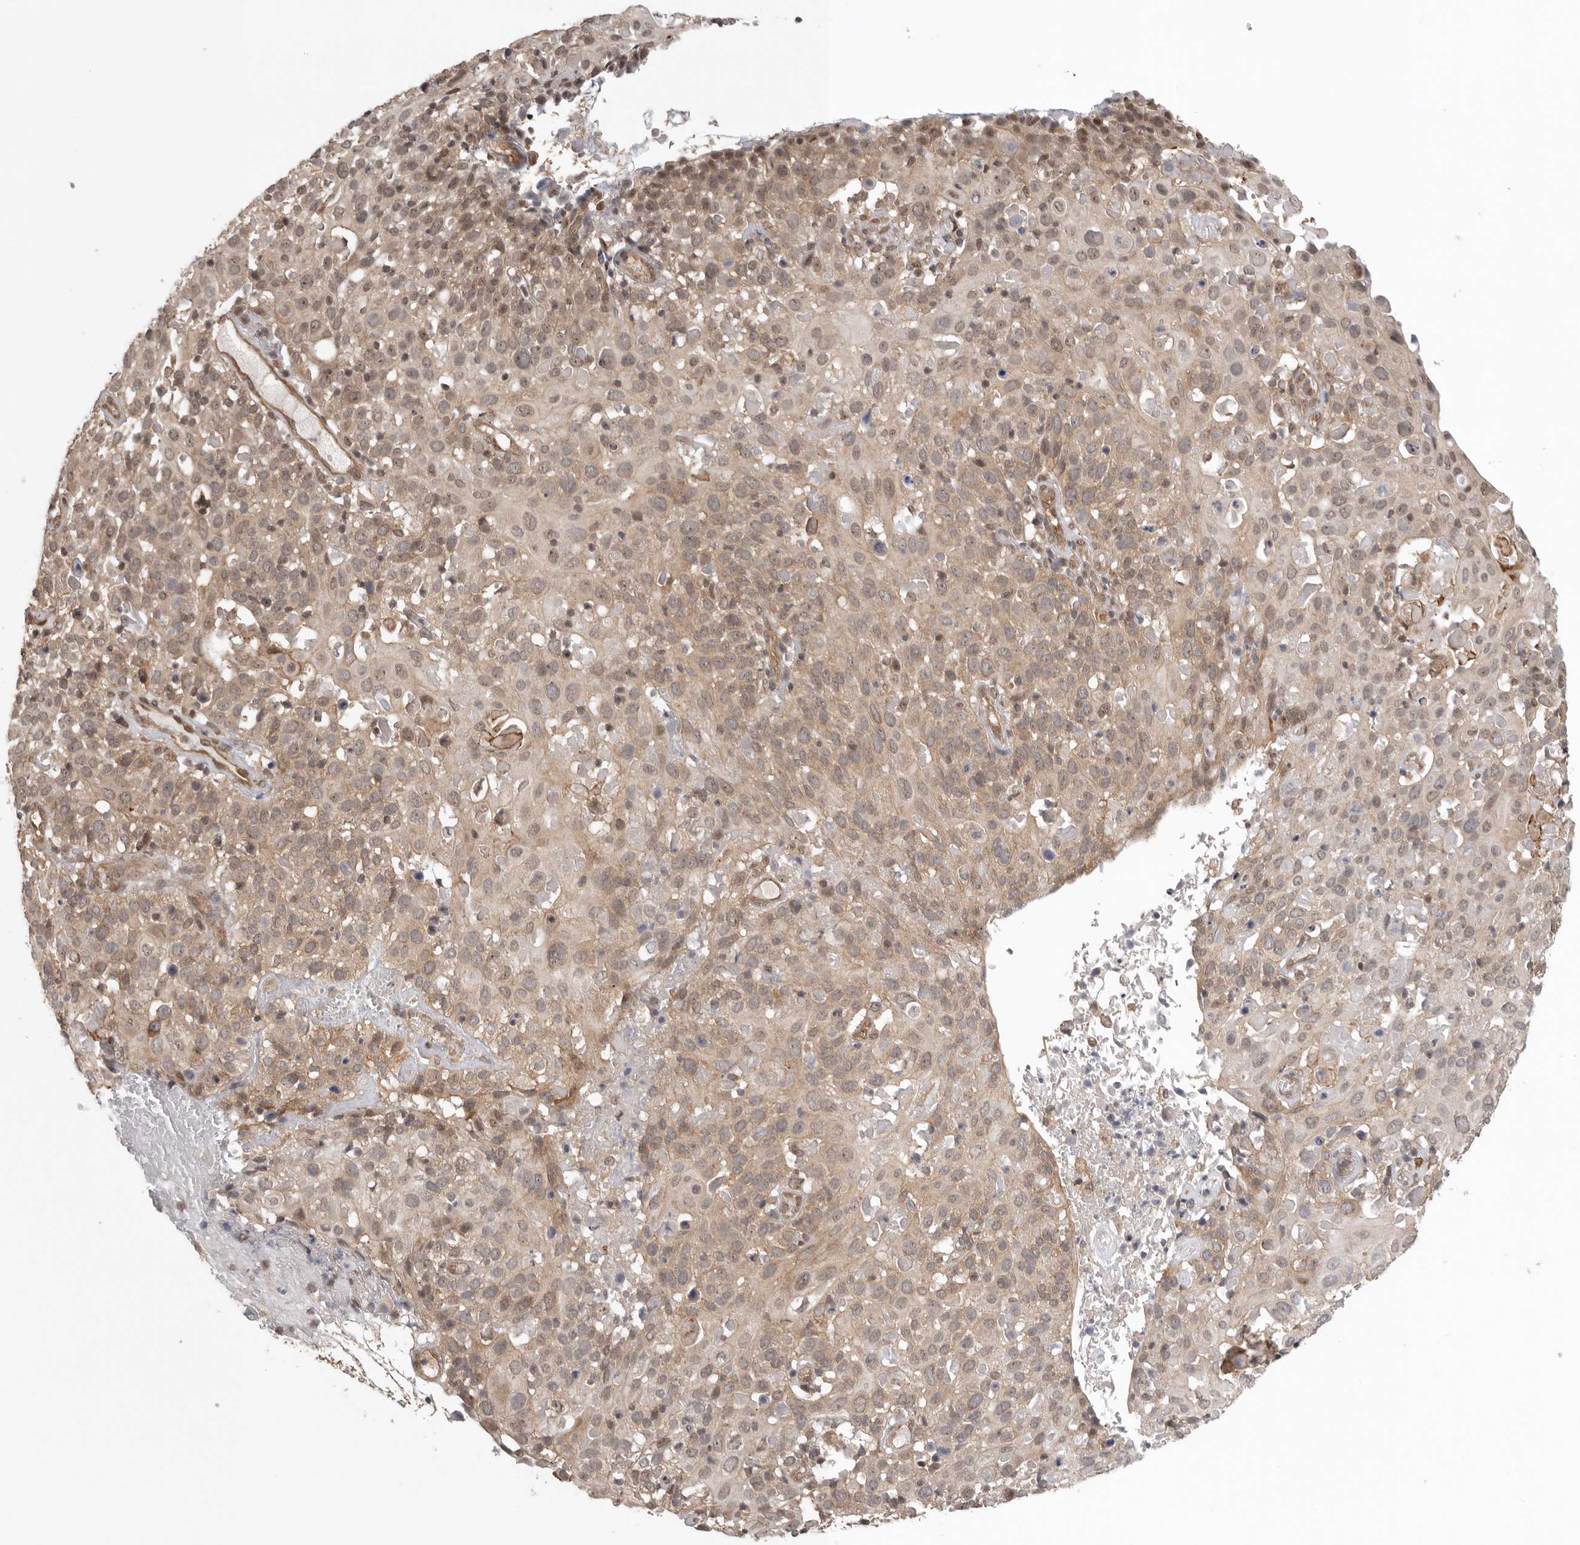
{"staining": {"intensity": "moderate", "quantity": ">75%", "location": "cytoplasmic/membranous,nuclear"}, "tissue": "cervical cancer", "cell_type": "Tumor cells", "image_type": "cancer", "snomed": [{"axis": "morphology", "description": "Squamous cell carcinoma, NOS"}, {"axis": "topography", "description": "Cervix"}], "caption": "Protein staining reveals moderate cytoplasmic/membranous and nuclear staining in about >75% of tumor cells in cervical squamous cell carcinoma.", "gene": "VPS50", "patient": {"sex": "female", "age": 74}}